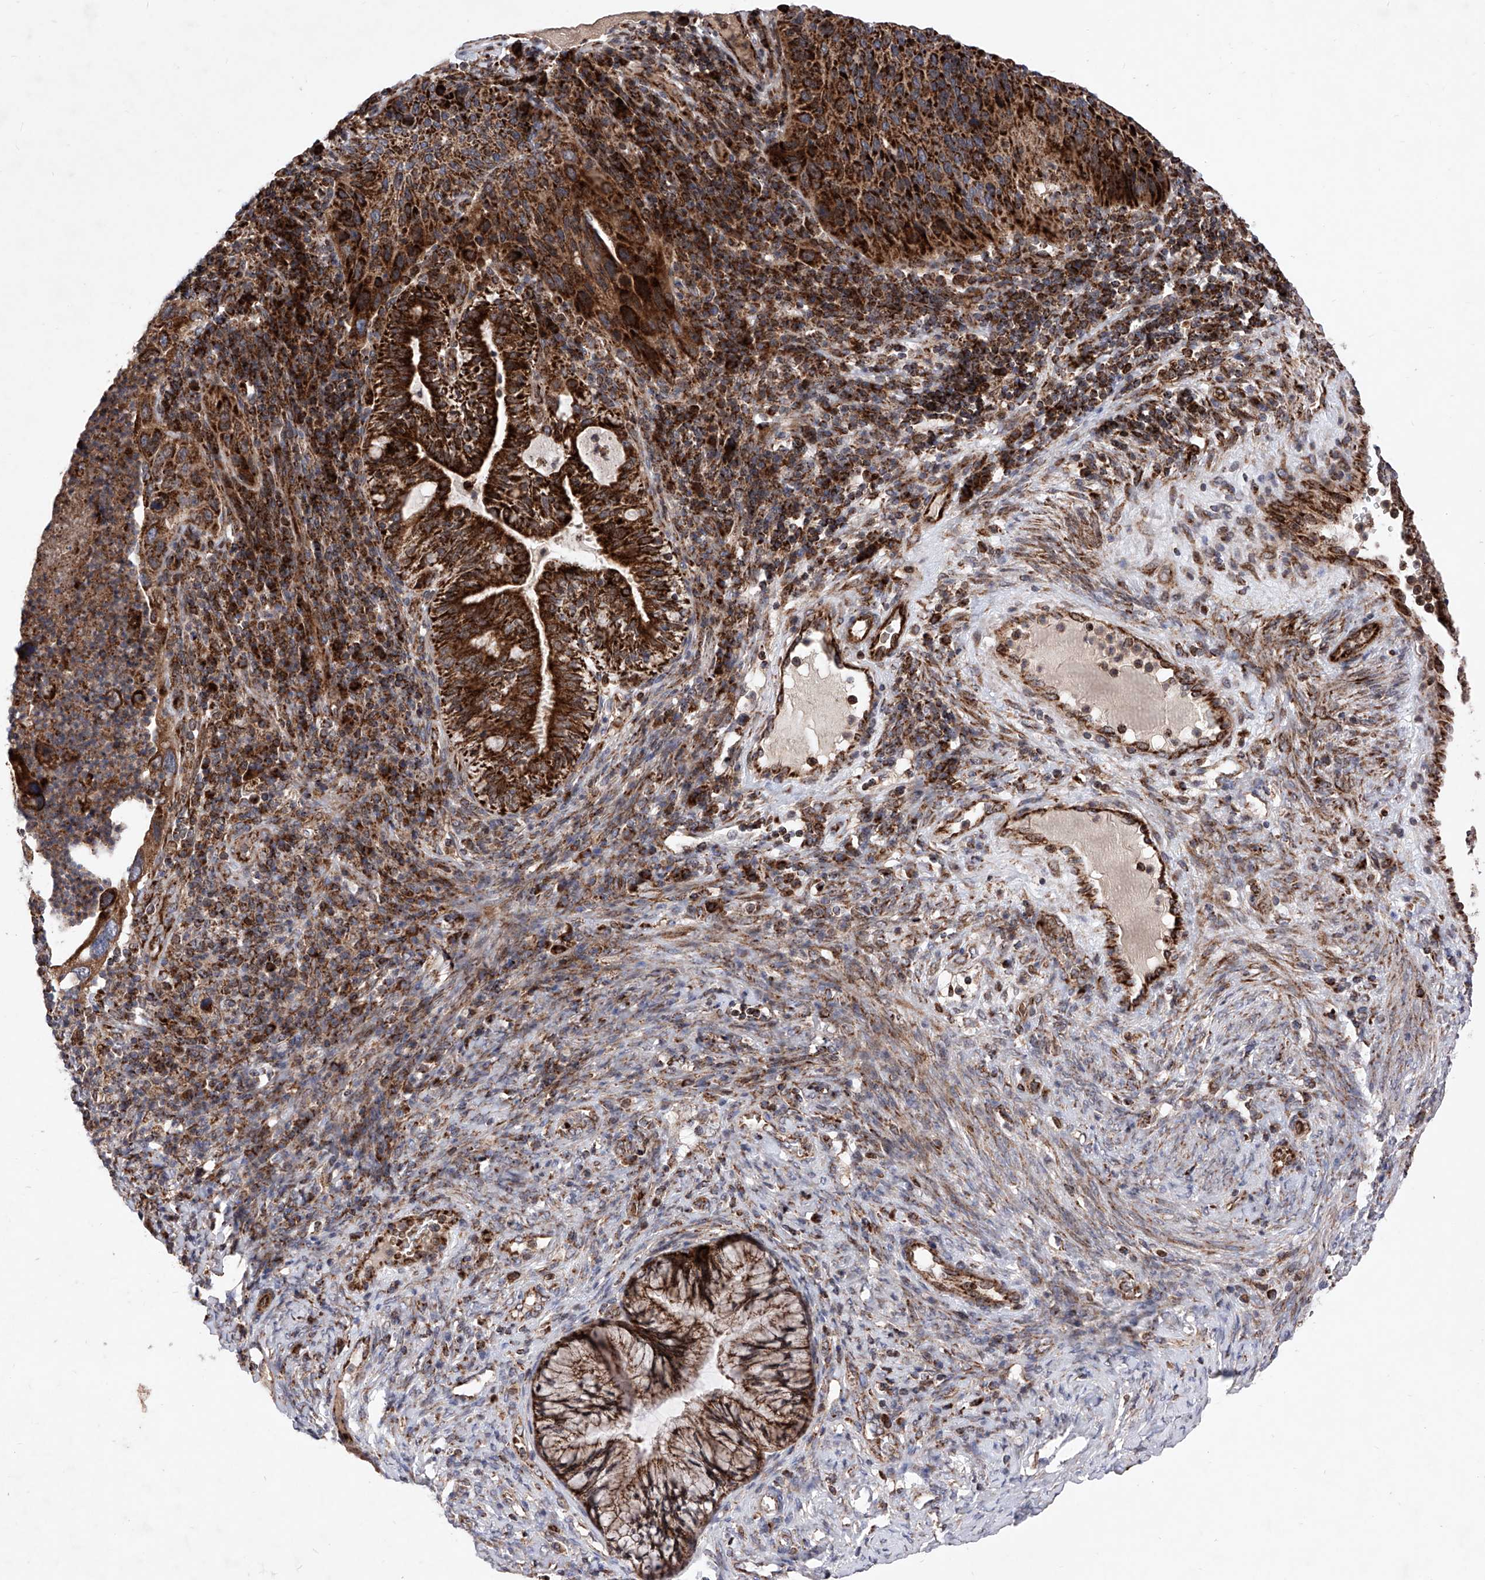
{"staining": {"intensity": "strong", "quantity": ">75%", "location": "cytoplasmic/membranous"}, "tissue": "cervical cancer", "cell_type": "Tumor cells", "image_type": "cancer", "snomed": [{"axis": "morphology", "description": "Squamous cell carcinoma, NOS"}, {"axis": "topography", "description": "Cervix"}], "caption": "An IHC image of neoplastic tissue is shown. Protein staining in brown labels strong cytoplasmic/membranous positivity in cervical squamous cell carcinoma within tumor cells.", "gene": "SEMA6A", "patient": {"sex": "female", "age": 38}}